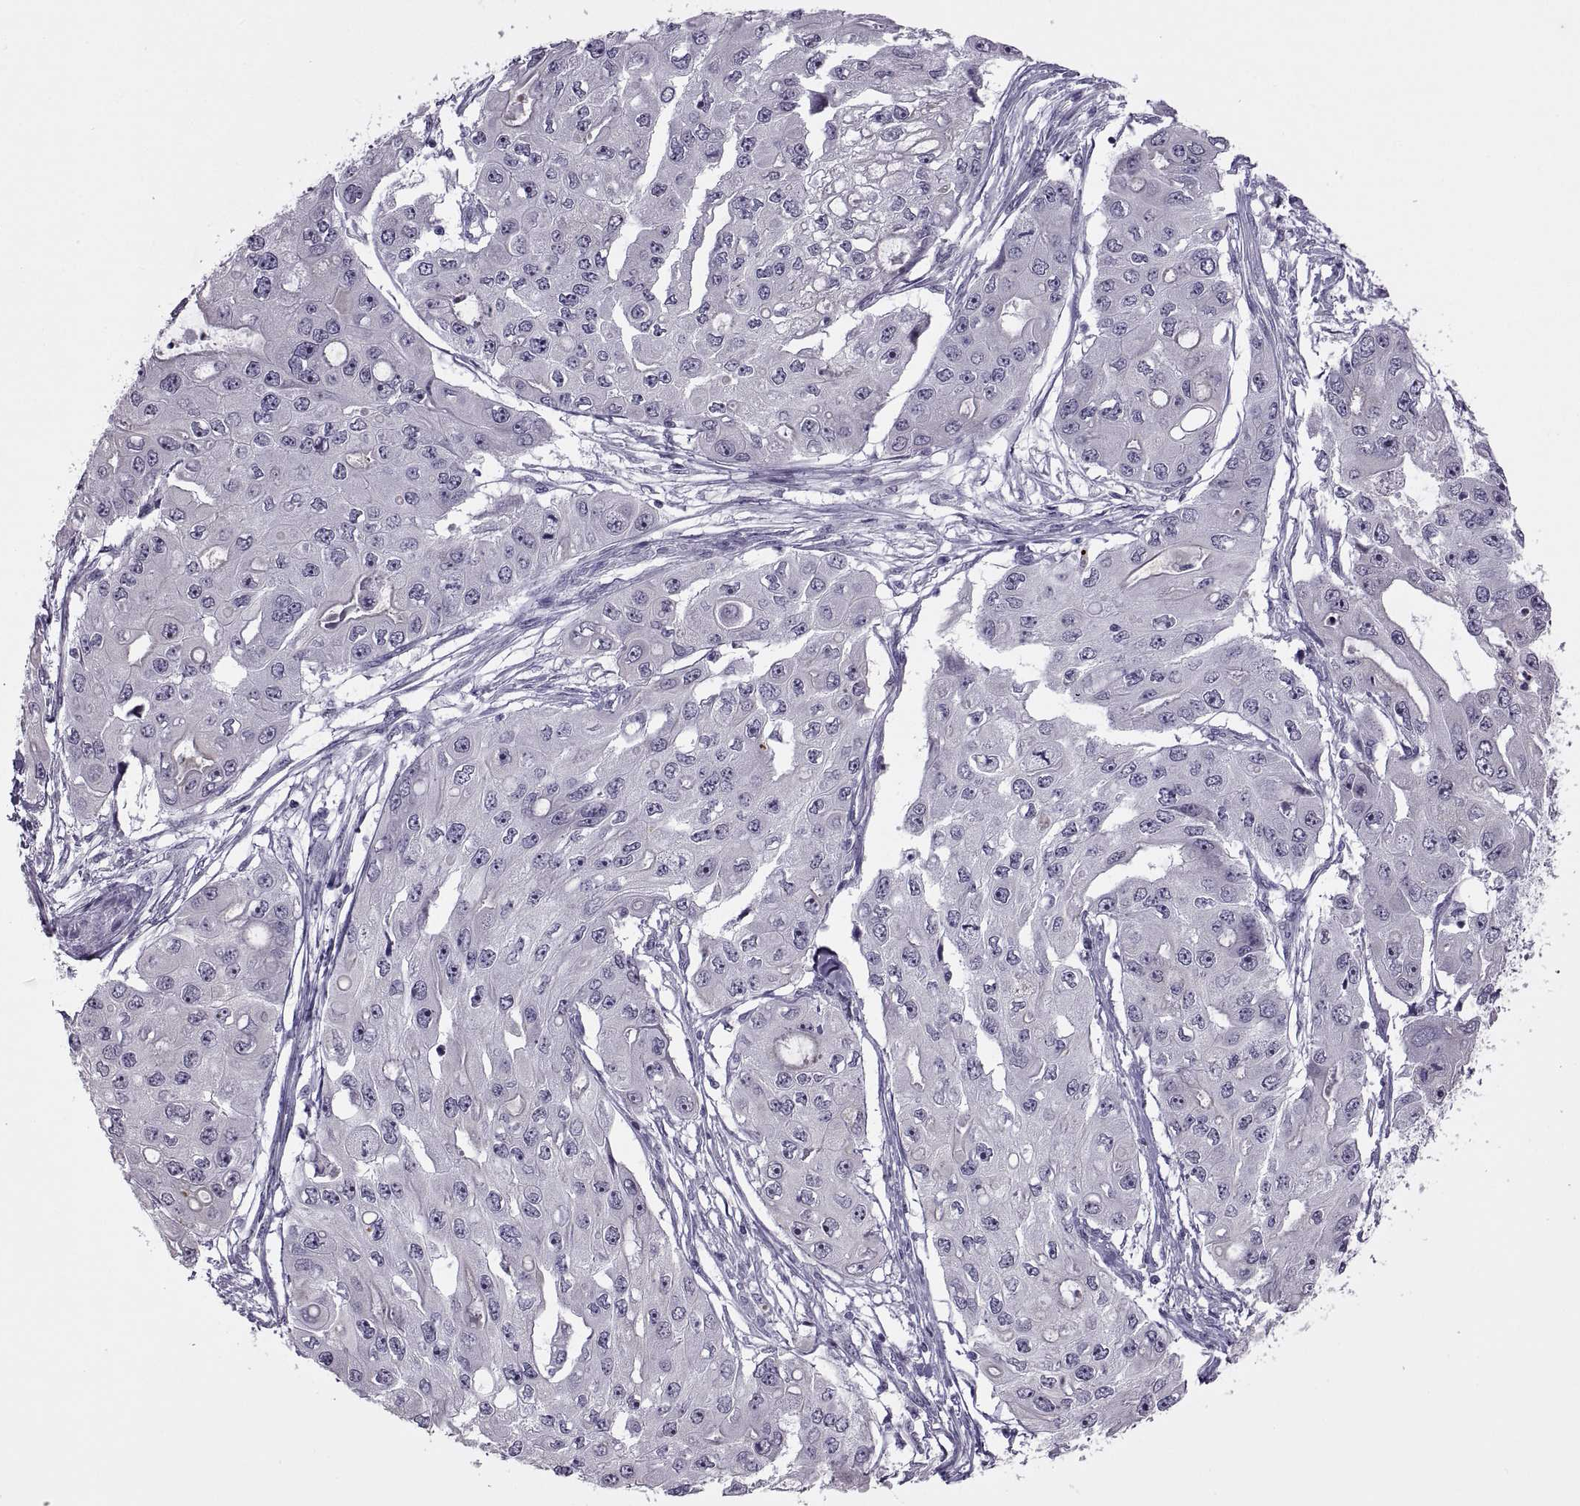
{"staining": {"intensity": "negative", "quantity": "none", "location": "none"}, "tissue": "ovarian cancer", "cell_type": "Tumor cells", "image_type": "cancer", "snomed": [{"axis": "morphology", "description": "Cystadenocarcinoma, serous, NOS"}, {"axis": "topography", "description": "Ovary"}], "caption": "An immunohistochemistry image of ovarian serous cystadenocarcinoma is shown. There is no staining in tumor cells of ovarian serous cystadenocarcinoma. (IHC, brightfield microscopy, high magnification).", "gene": "ASIC2", "patient": {"sex": "female", "age": 56}}